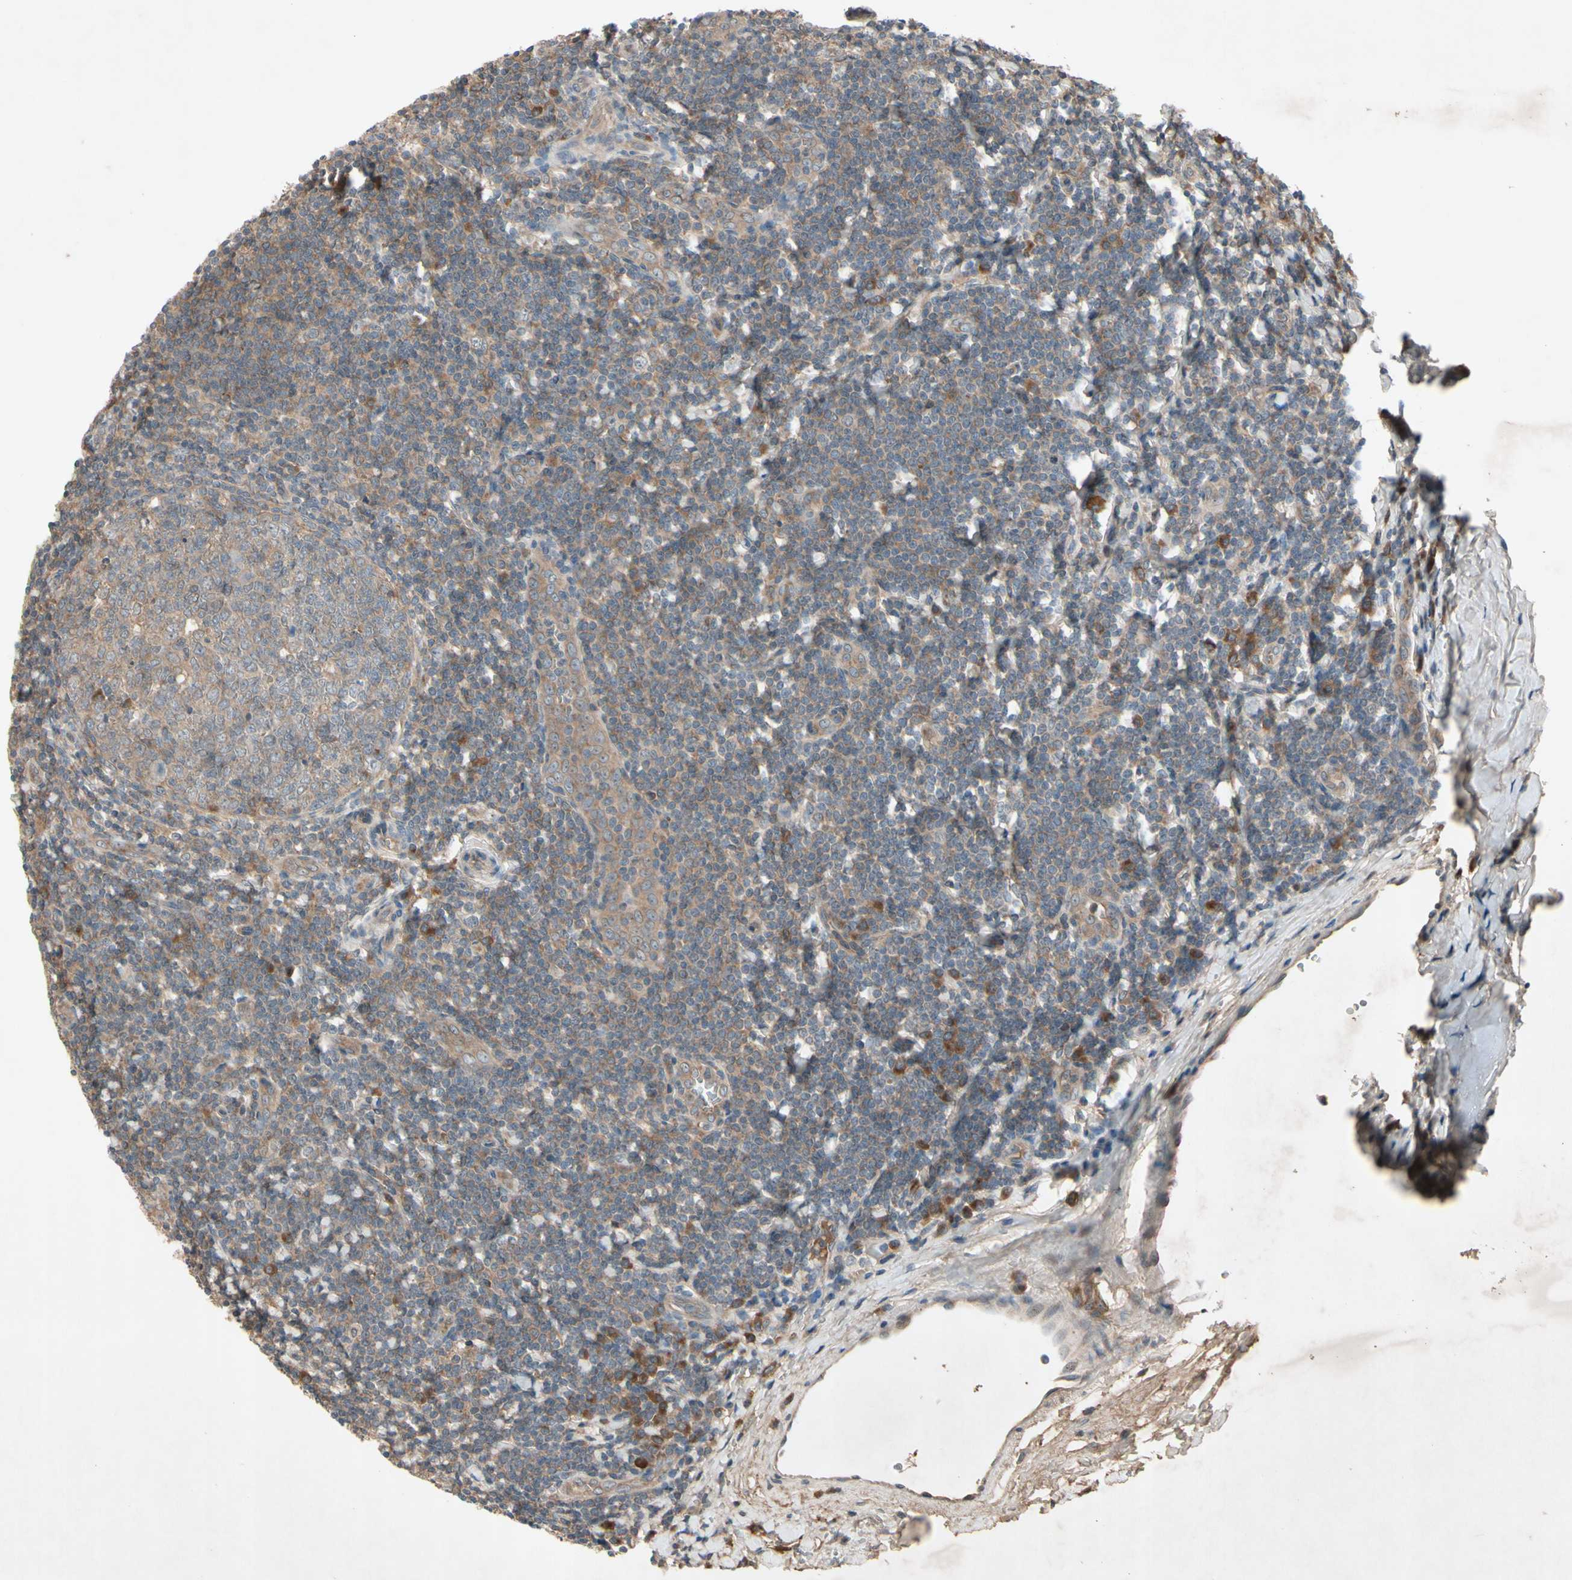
{"staining": {"intensity": "weak", "quantity": ">75%", "location": "cytoplasmic/membranous"}, "tissue": "tonsil", "cell_type": "Germinal center cells", "image_type": "normal", "snomed": [{"axis": "morphology", "description": "Normal tissue, NOS"}, {"axis": "topography", "description": "Tonsil"}], "caption": "Immunohistochemistry (DAB (3,3'-diaminobenzidine)) staining of benign human tonsil reveals weak cytoplasmic/membranous protein staining in about >75% of germinal center cells.", "gene": "NSF", "patient": {"sex": "male", "age": 31}}